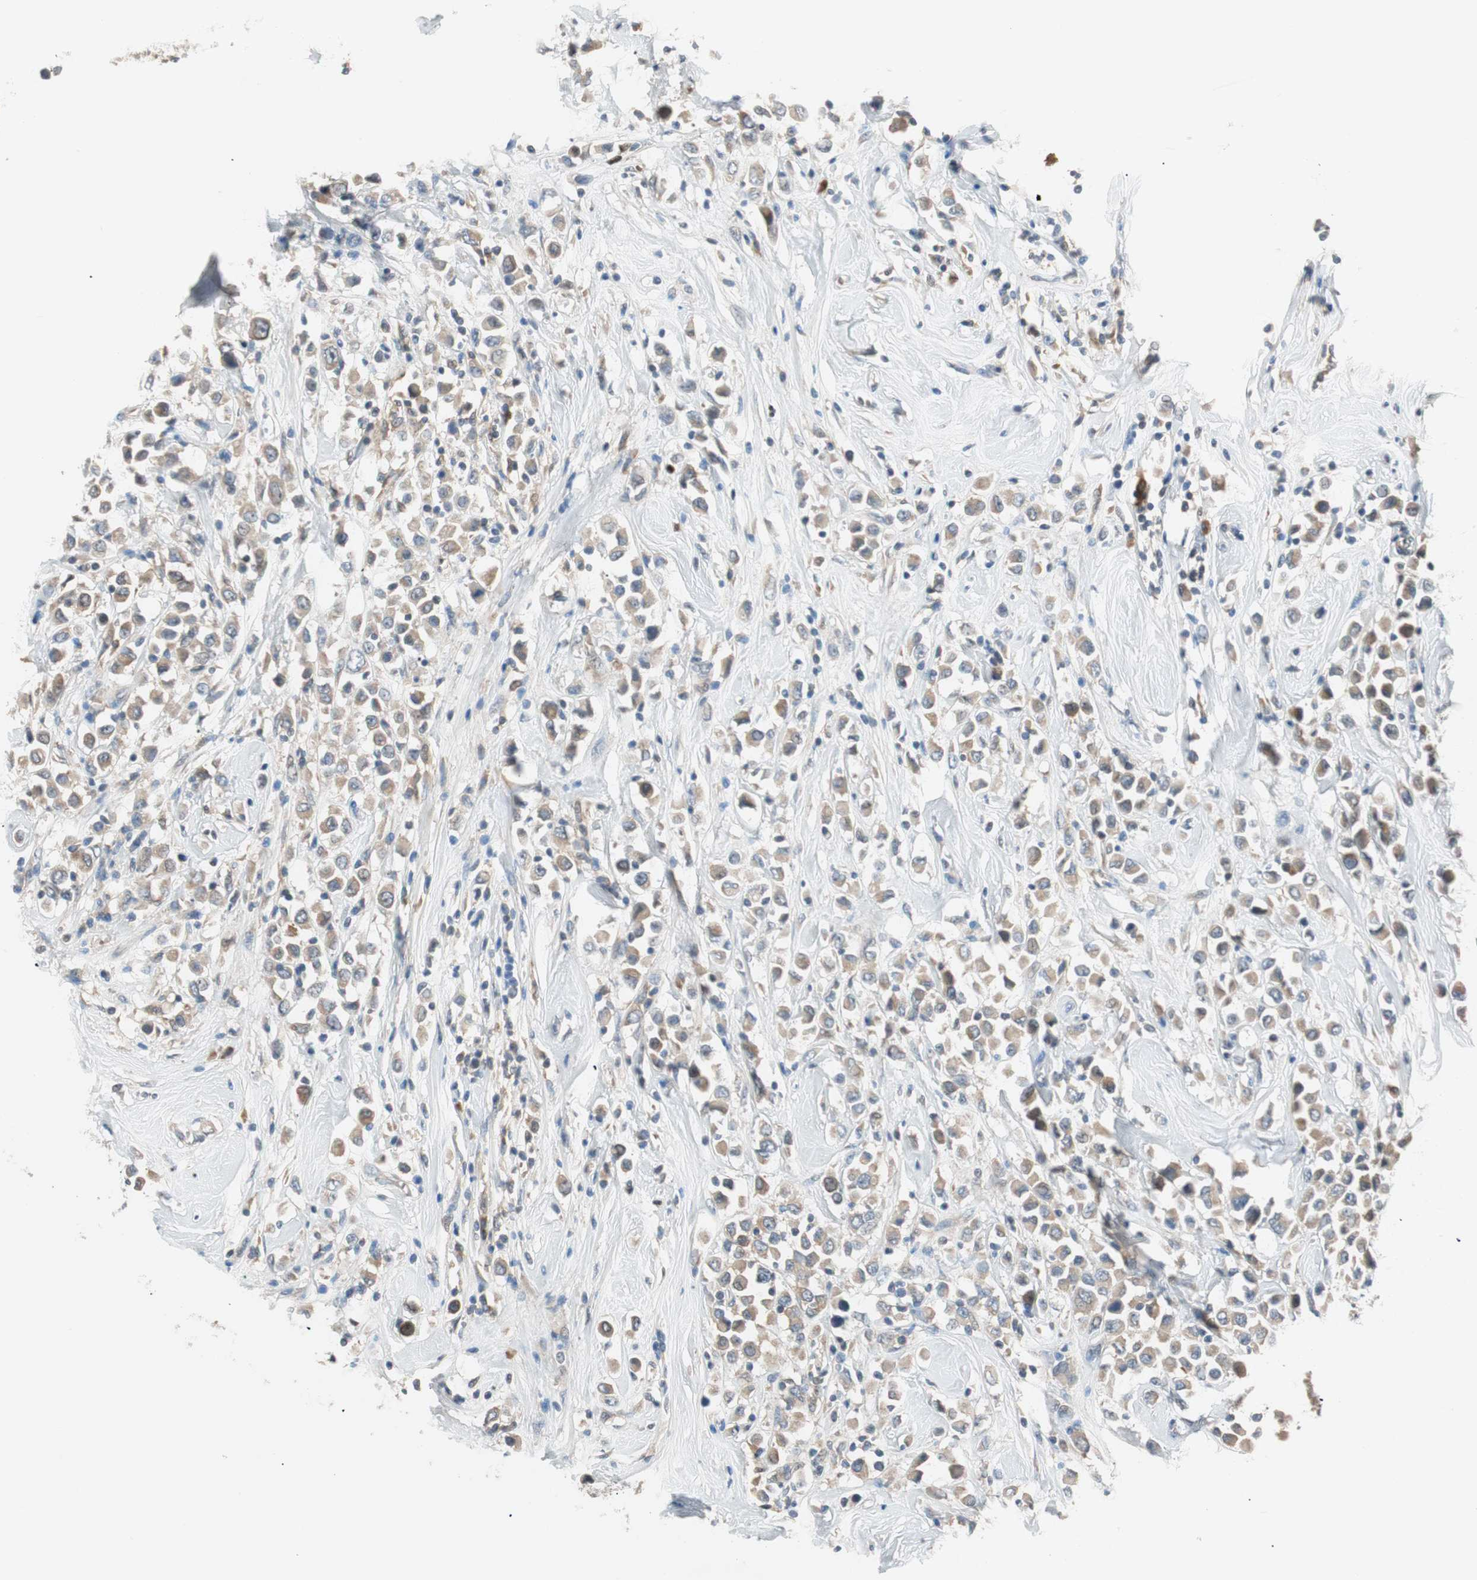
{"staining": {"intensity": "weak", "quantity": ">75%", "location": "cytoplasmic/membranous"}, "tissue": "breast cancer", "cell_type": "Tumor cells", "image_type": "cancer", "snomed": [{"axis": "morphology", "description": "Duct carcinoma"}, {"axis": "topography", "description": "Breast"}], "caption": "Immunohistochemistry photomicrograph of human breast cancer stained for a protein (brown), which shows low levels of weak cytoplasmic/membranous expression in approximately >75% of tumor cells.", "gene": "PCK1", "patient": {"sex": "female", "age": 61}}